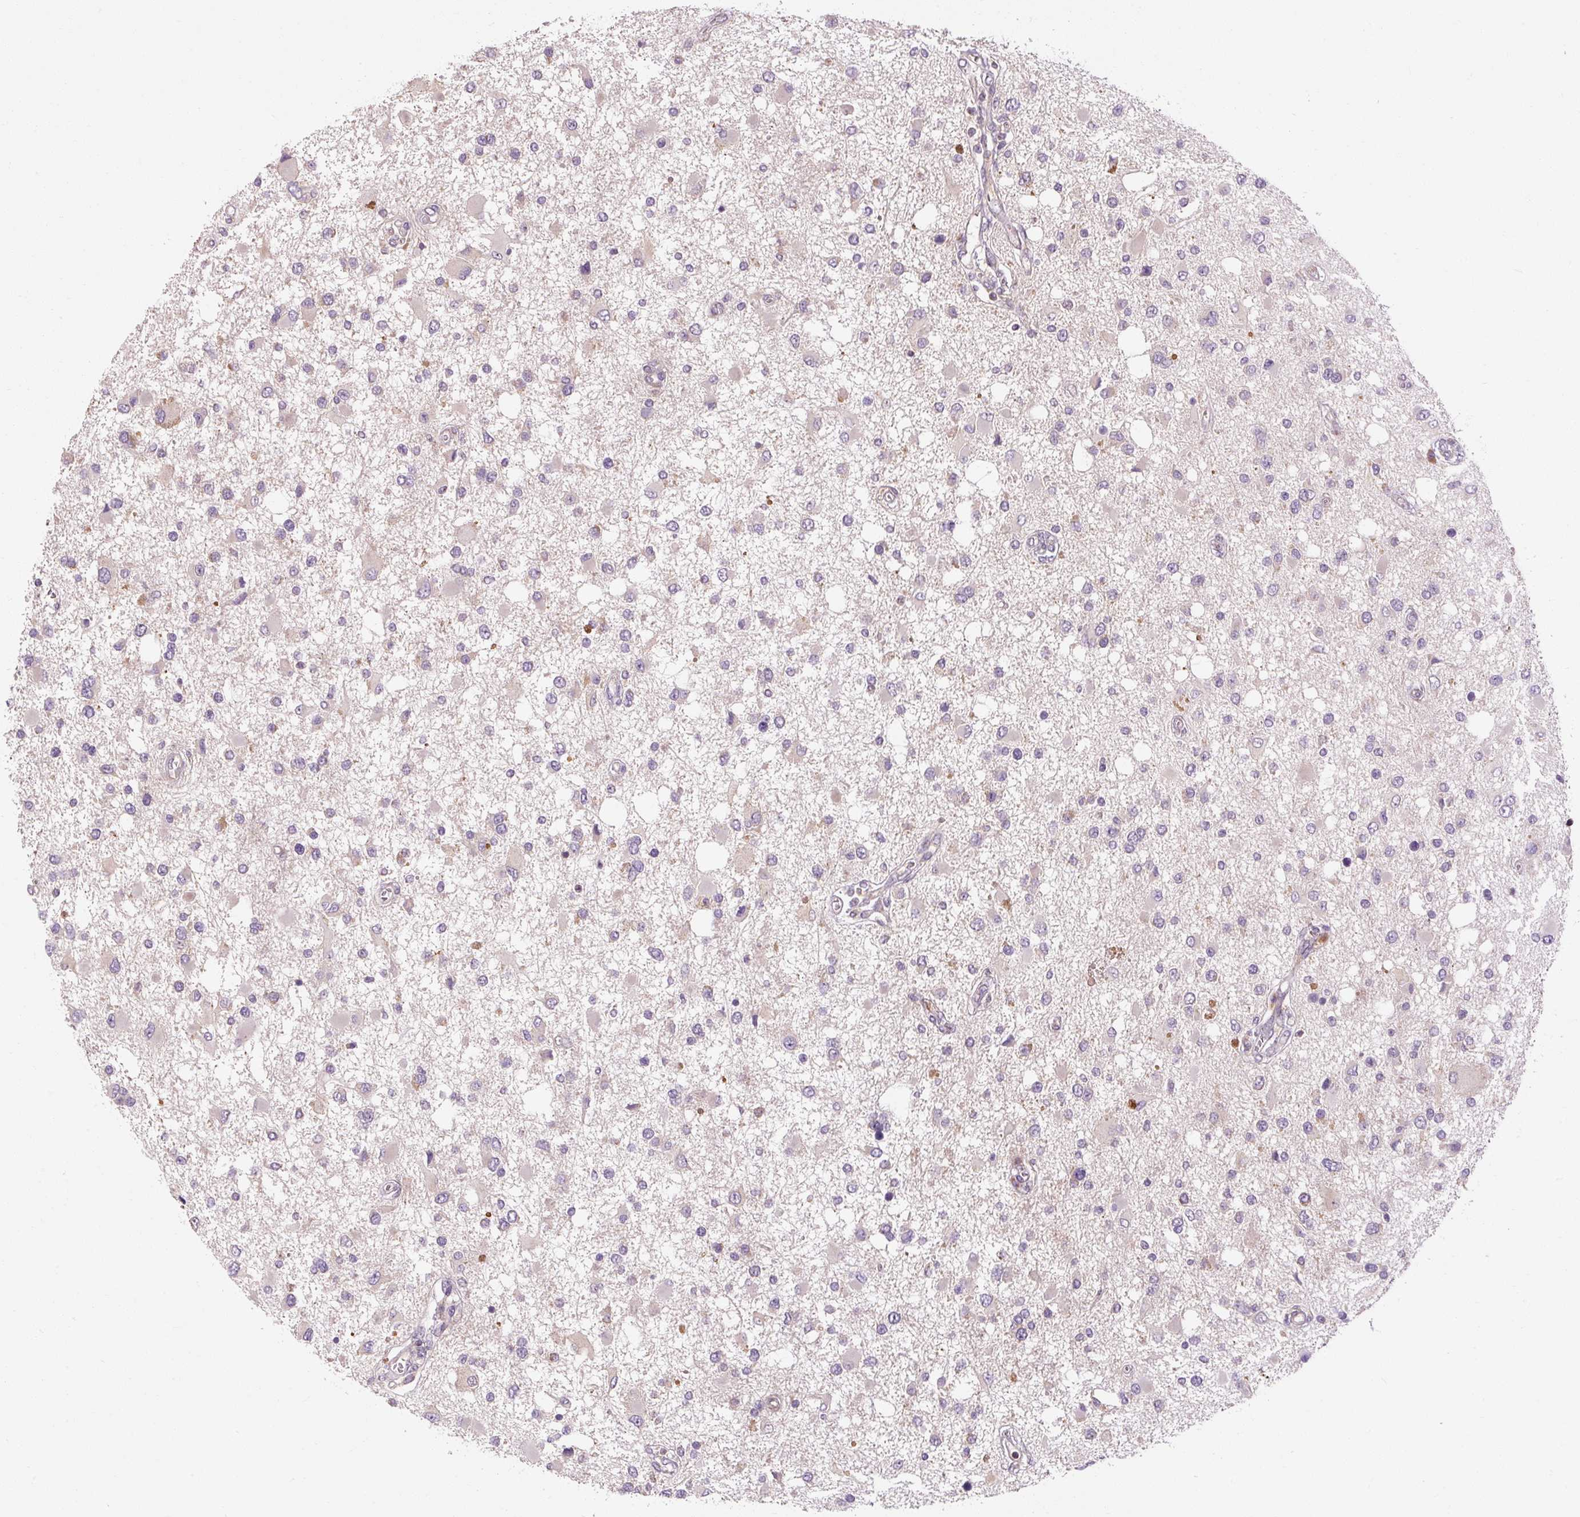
{"staining": {"intensity": "negative", "quantity": "none", "location": "none"}, "tissue": "glioma", "cell_type": "Tumor cells", "image_type": "cancer", "snomed": [{"axis": "morphology", "description": "Glioma, malignant, High grade"}, {"axis": "topography", "description": "Brain"}], "caption": "The histopathology image displays no staining of tumor cells in glioma.", "gene": "PRSS48", "patient": {"sex": "male", "age": 53}}